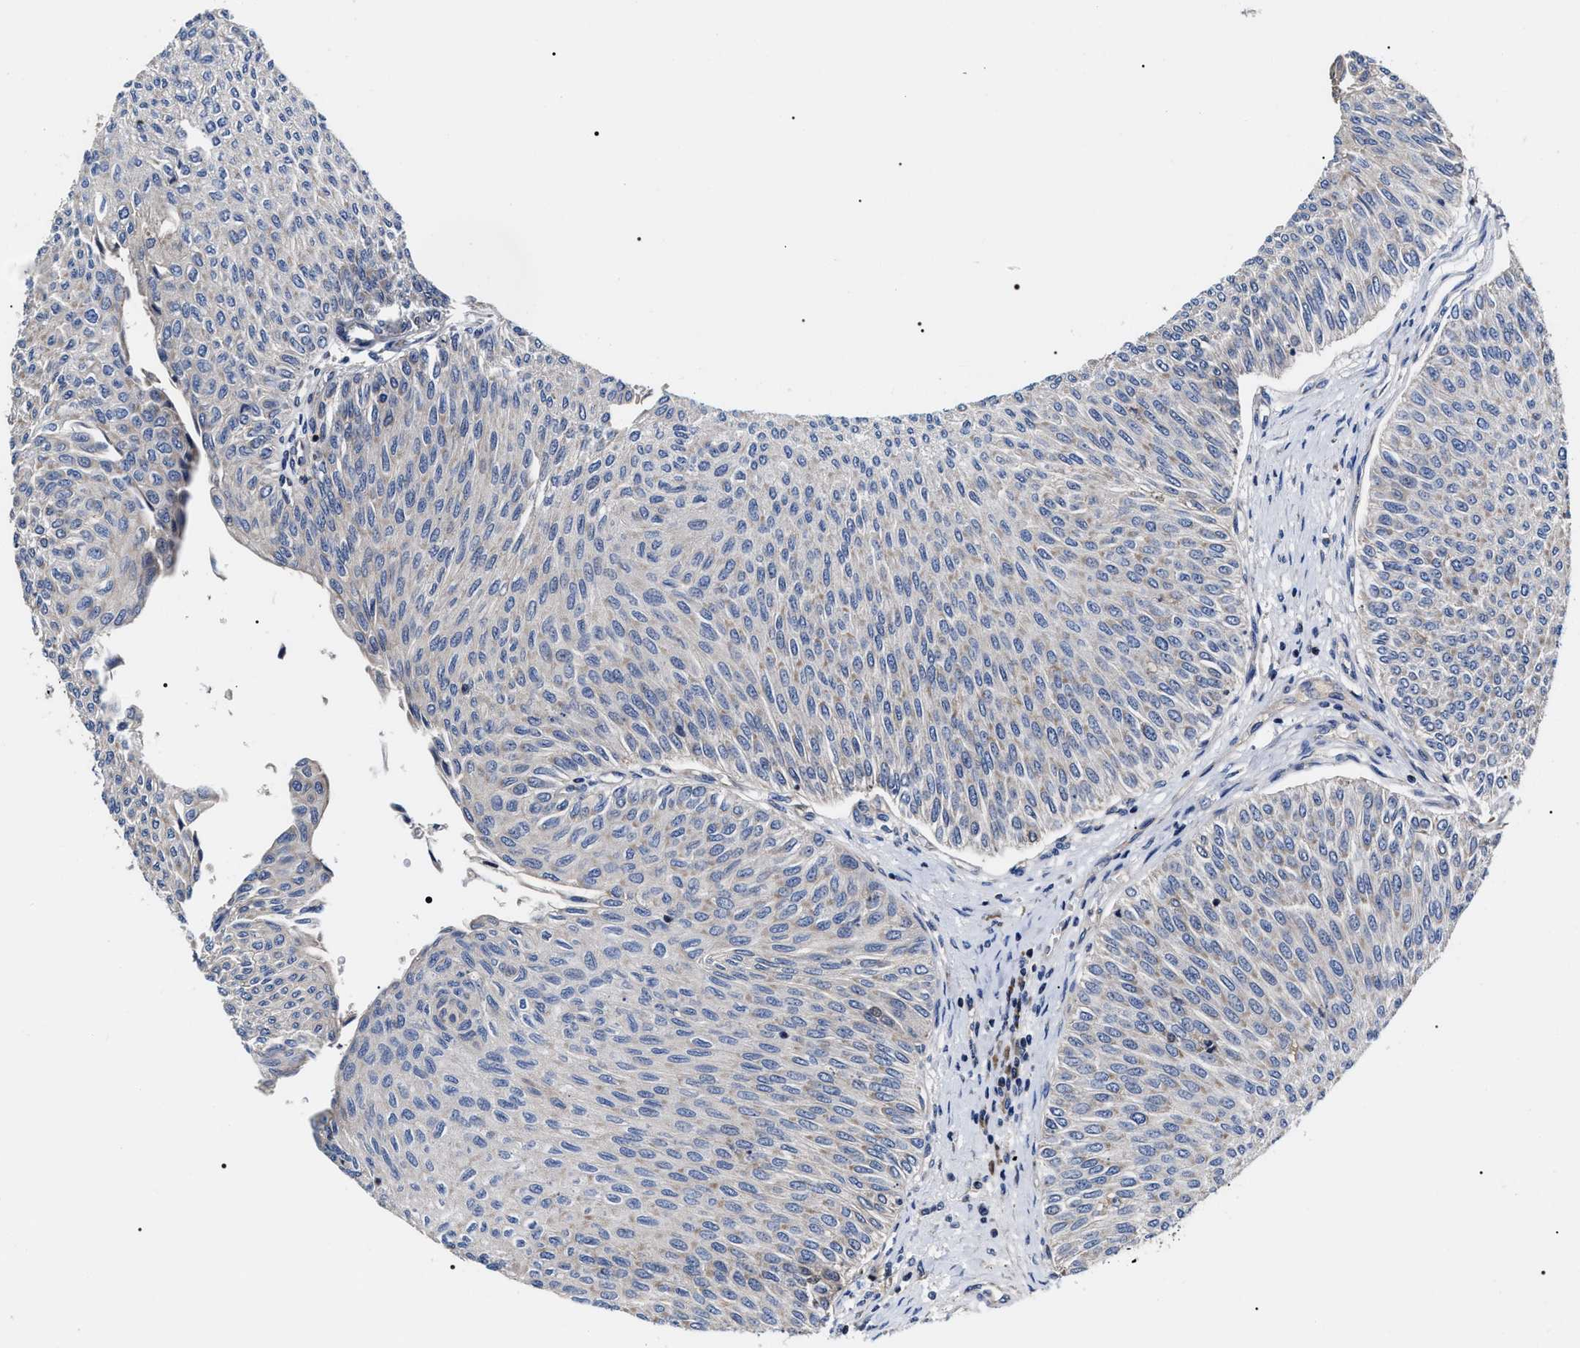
{"staining": {"intensity": "weak", "quantity": "<25%", "location": "cytoplasmic/membranous"}, "tissue": "urothelial cancer", "cell_type": "Tumor cells", "image_type": "cancer", "snomed": [{"axis": "morphology", "description": "Urothelial carcinoma, Low grade"}, {"axis": "topography", "description": "Urinary bladder"}], "caption": "Tumor cells are negative for protein expression in human urothelial cancer. Brightfield microscopy of immunohistochemistry stained with DAB (3,3'-diaminobenzidine) (brown) and hematoxylin (blue), captured at high magnification.", "gene": "MACC1", "patient": {"sex": "male", "age": 78}}